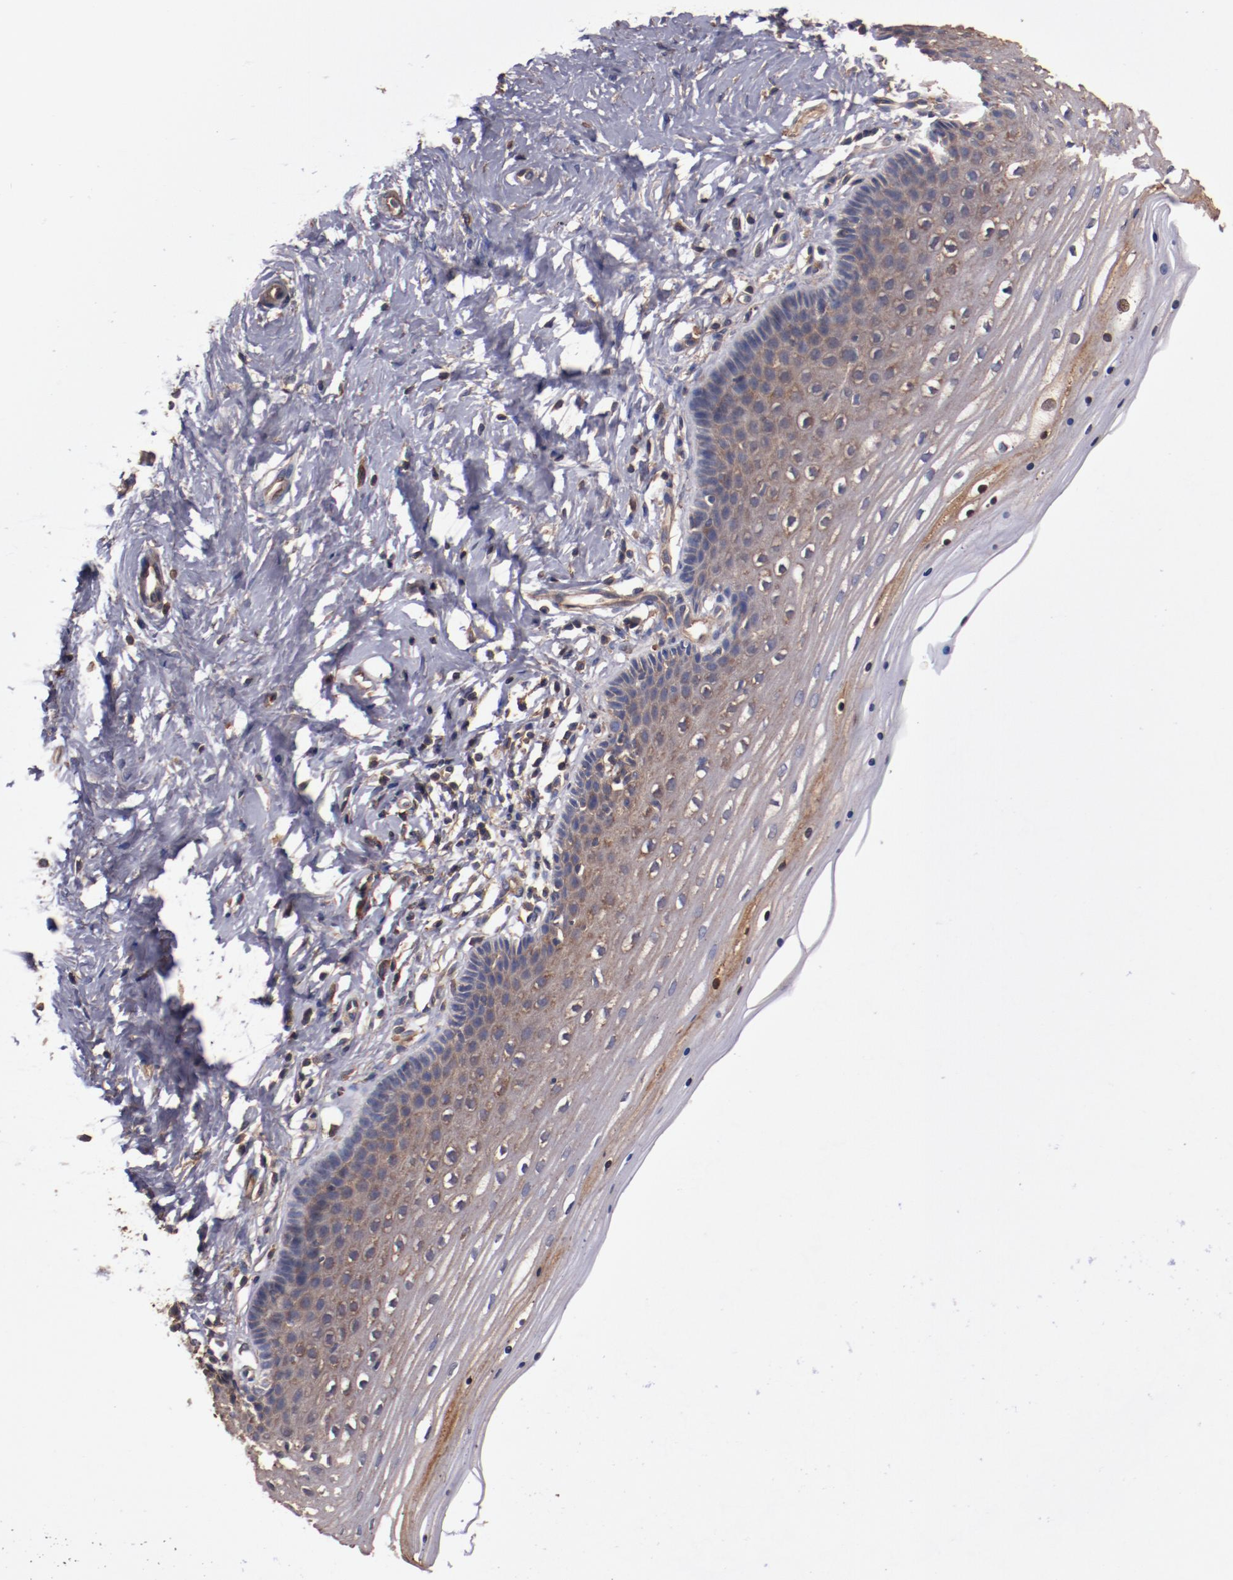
{"staining": {"intensity": "strong", "quantity": ">75%", "location": "cytoplasmic/membranous"}, "tissue": "cervix", "cell_type": "Glandular cells", "image_type": "normal", "snomed": [{"axis": "morphology", "description": "Normal tissue, NOS"}, {"axis": "topography", "description": "Cervix"}], "caption": "Glandular cells reveal strong cytoplasmic/membranous expression in about >75% of cells in benign cervix.", "gene": "TMOD3", "patient": {"sex": "female", "age": 39}}